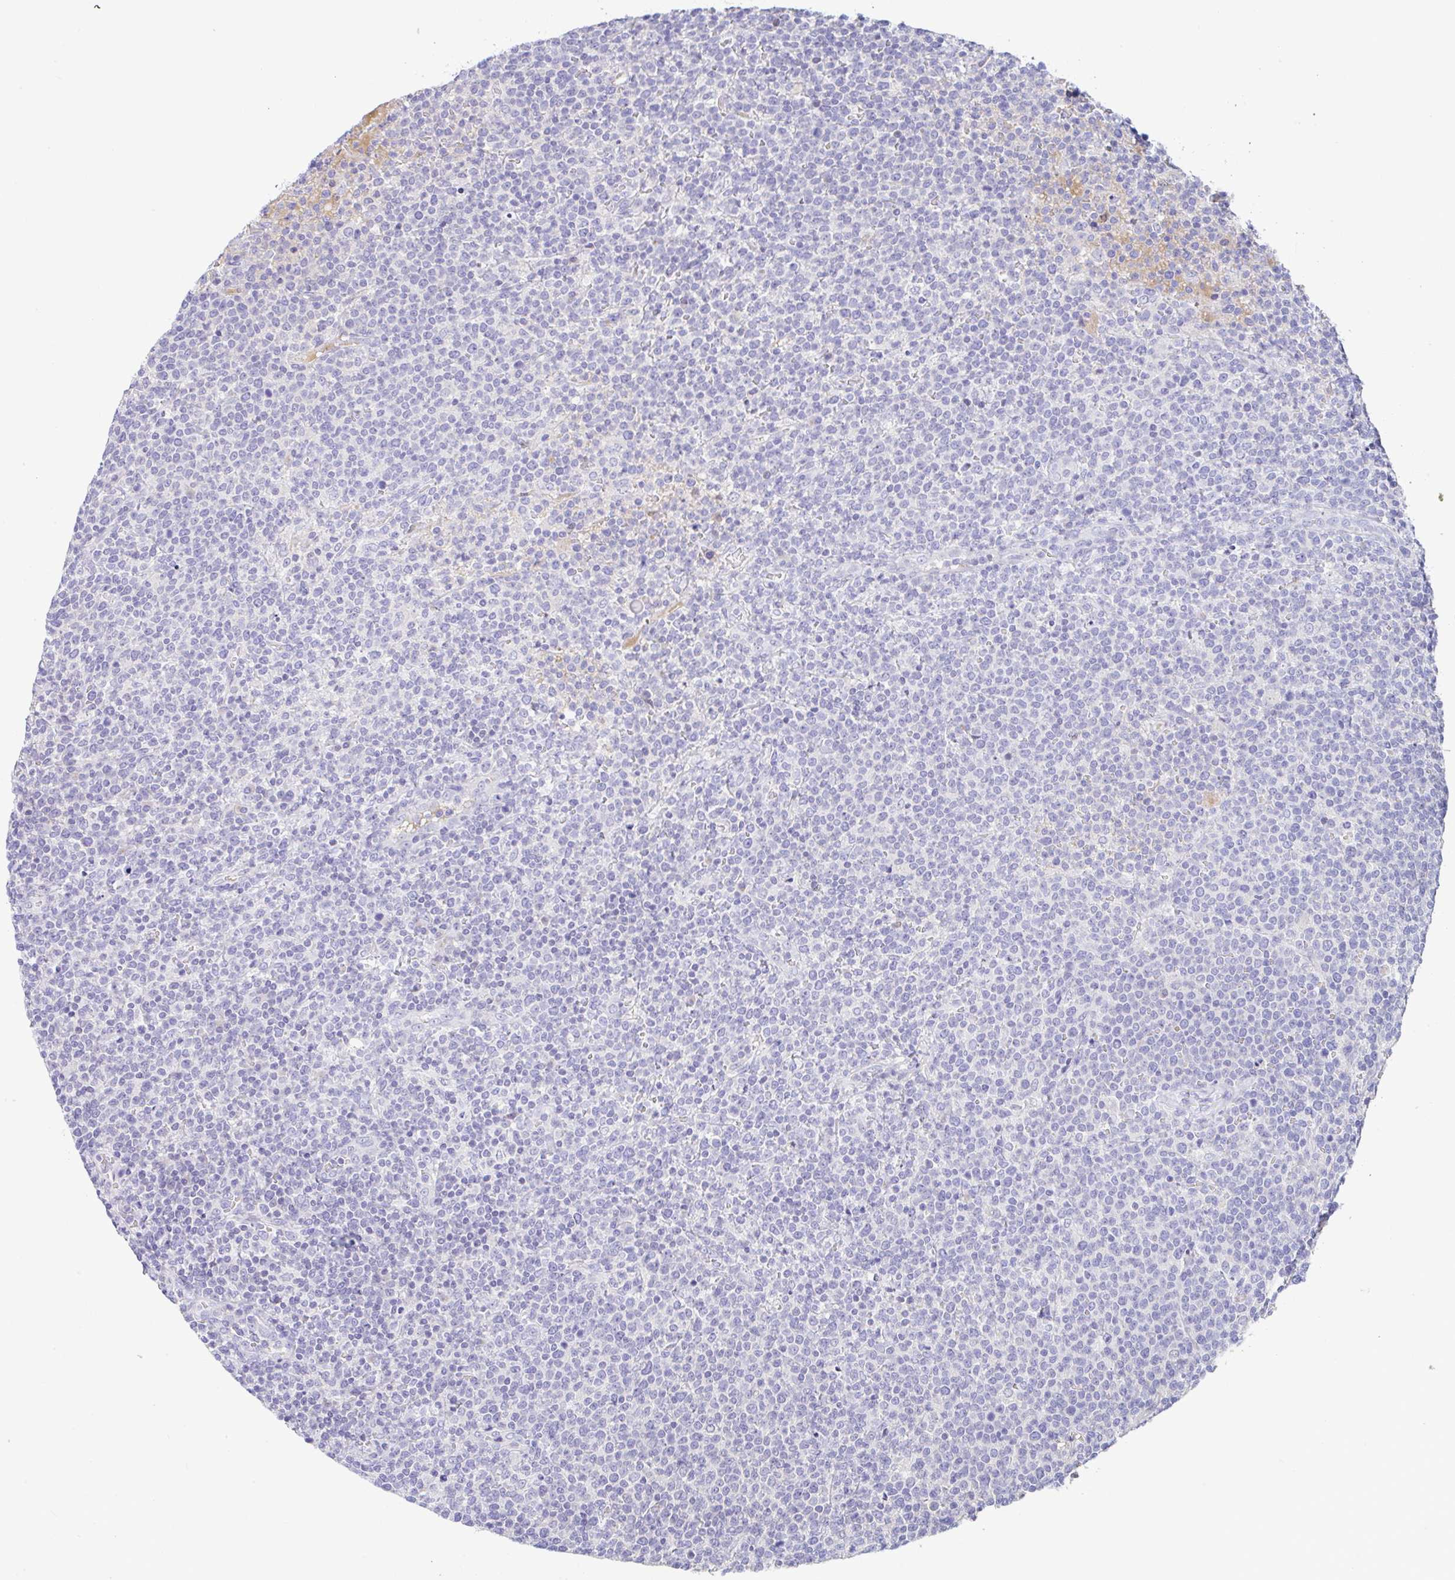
{"staining": {"intensity": "negative", "quantity": "none", "location": "none"}, "tissue": "lymphoma", "cell_type": "Tumor cells", "image_type": "cancer", "snomed": [{"axis": "morphology", "description": "Malignant lymphoma, non-Hodgkin's type, High grade"}, {"axis": "topography", "description": "Lymph node"}], "caption": "Malignant lymphoma, non-Hodgkin's type (high-grade) was stained to show a protein in brown. There is no significant staining in tumor cells. Nuclei are stained in blue.", "gene": "SERPINE3", "patient": {"sex": "male", "age": 61}}